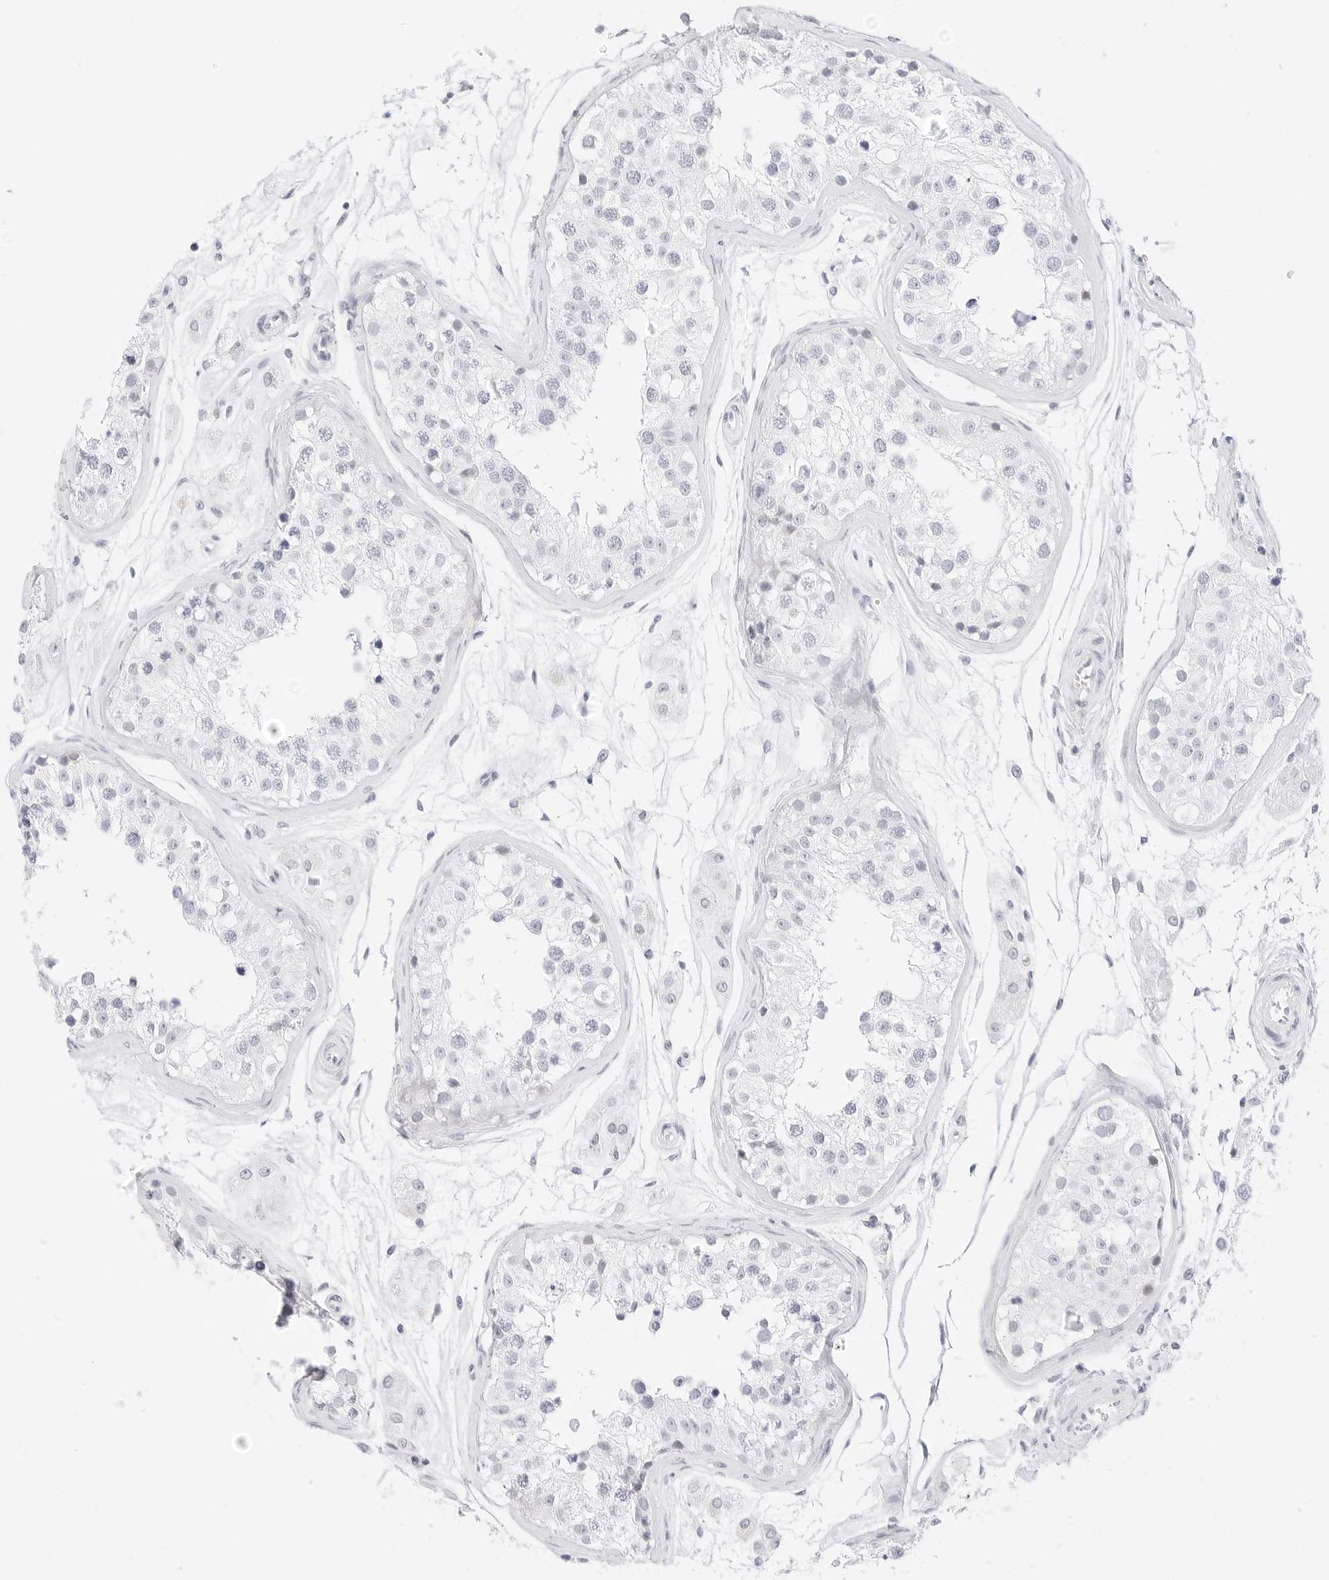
{"staining": {"intensity": "negative", "quantity": "none", "location": "none"}, "tissue": "testis", "cell_type": "Cells in seminiferous ducts", "image_type": "normal", "snomed": [{"axis": "morphology", "description": "Normal tissue, NOS"}, {"axis": "morphology", "description": "Adenocarcinoma, metastatic, NOS"}, {"axis": "topography", "description": "Testis"}], "caption": "Histopathology image shows no significant protein positivity in cells in seminiferous ducts of unremarkable testis.", "gene": "CDH1", "patient": {"sex": "male", "age": 26}}